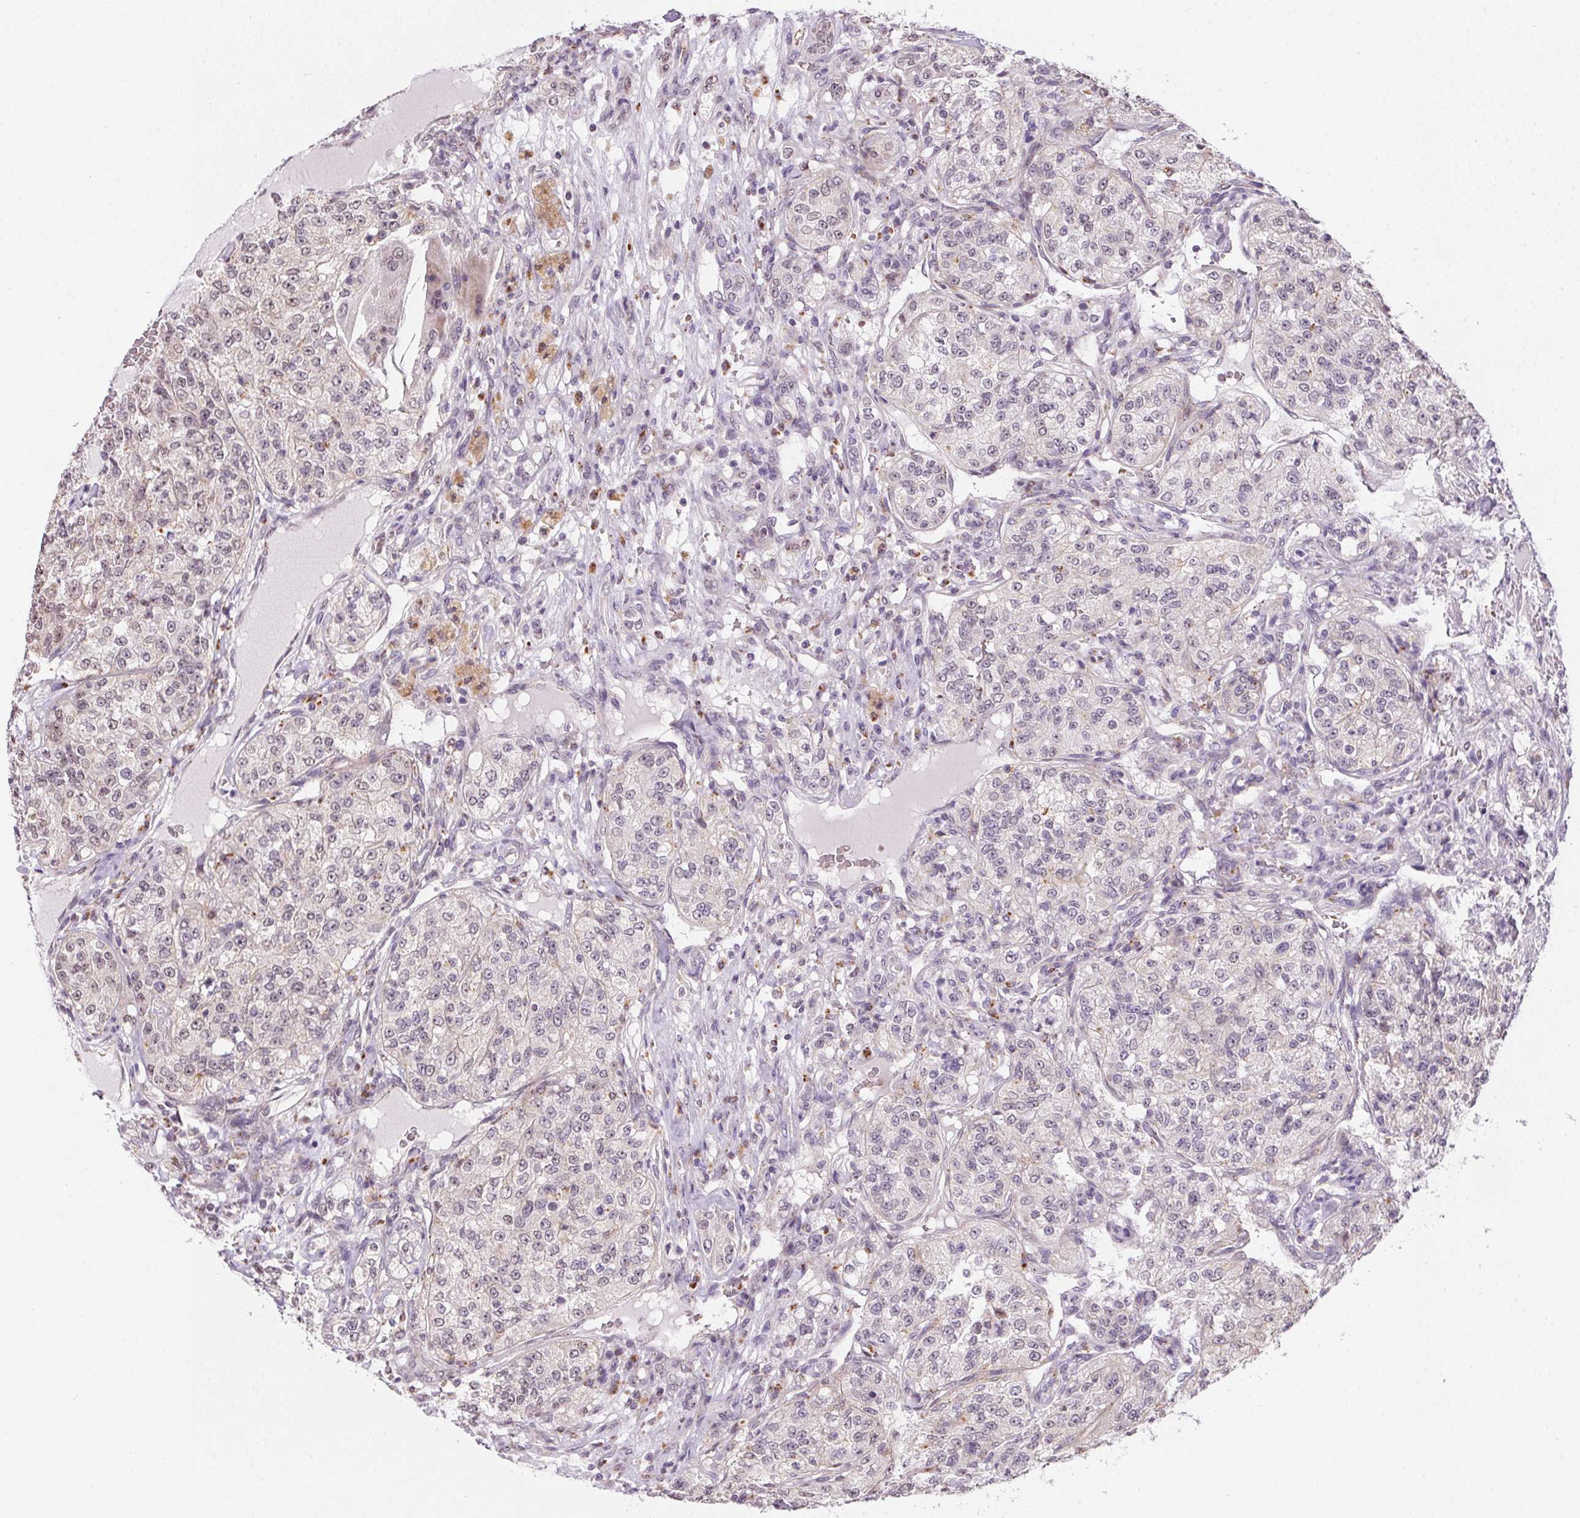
{"staining": {"intensity": "weak", "quantity": "<25%", "location": "cytoplasmic/membranous"}, "tissue": "renal cancer", "cell_type": "Tumor cells", "image_type": "cancer", "snomed": [{"axis": "morphology", "description": "Adenocarcinoma, NOS"}, {"axis": "topography", "description": "Kidney"}], "caption": "This is an IHC photomicrograph of renal adenocarcinoma. There is no expression in tumor cells.", "gene": "METTL13", "patient": {"sex": "female", "age": 63}}